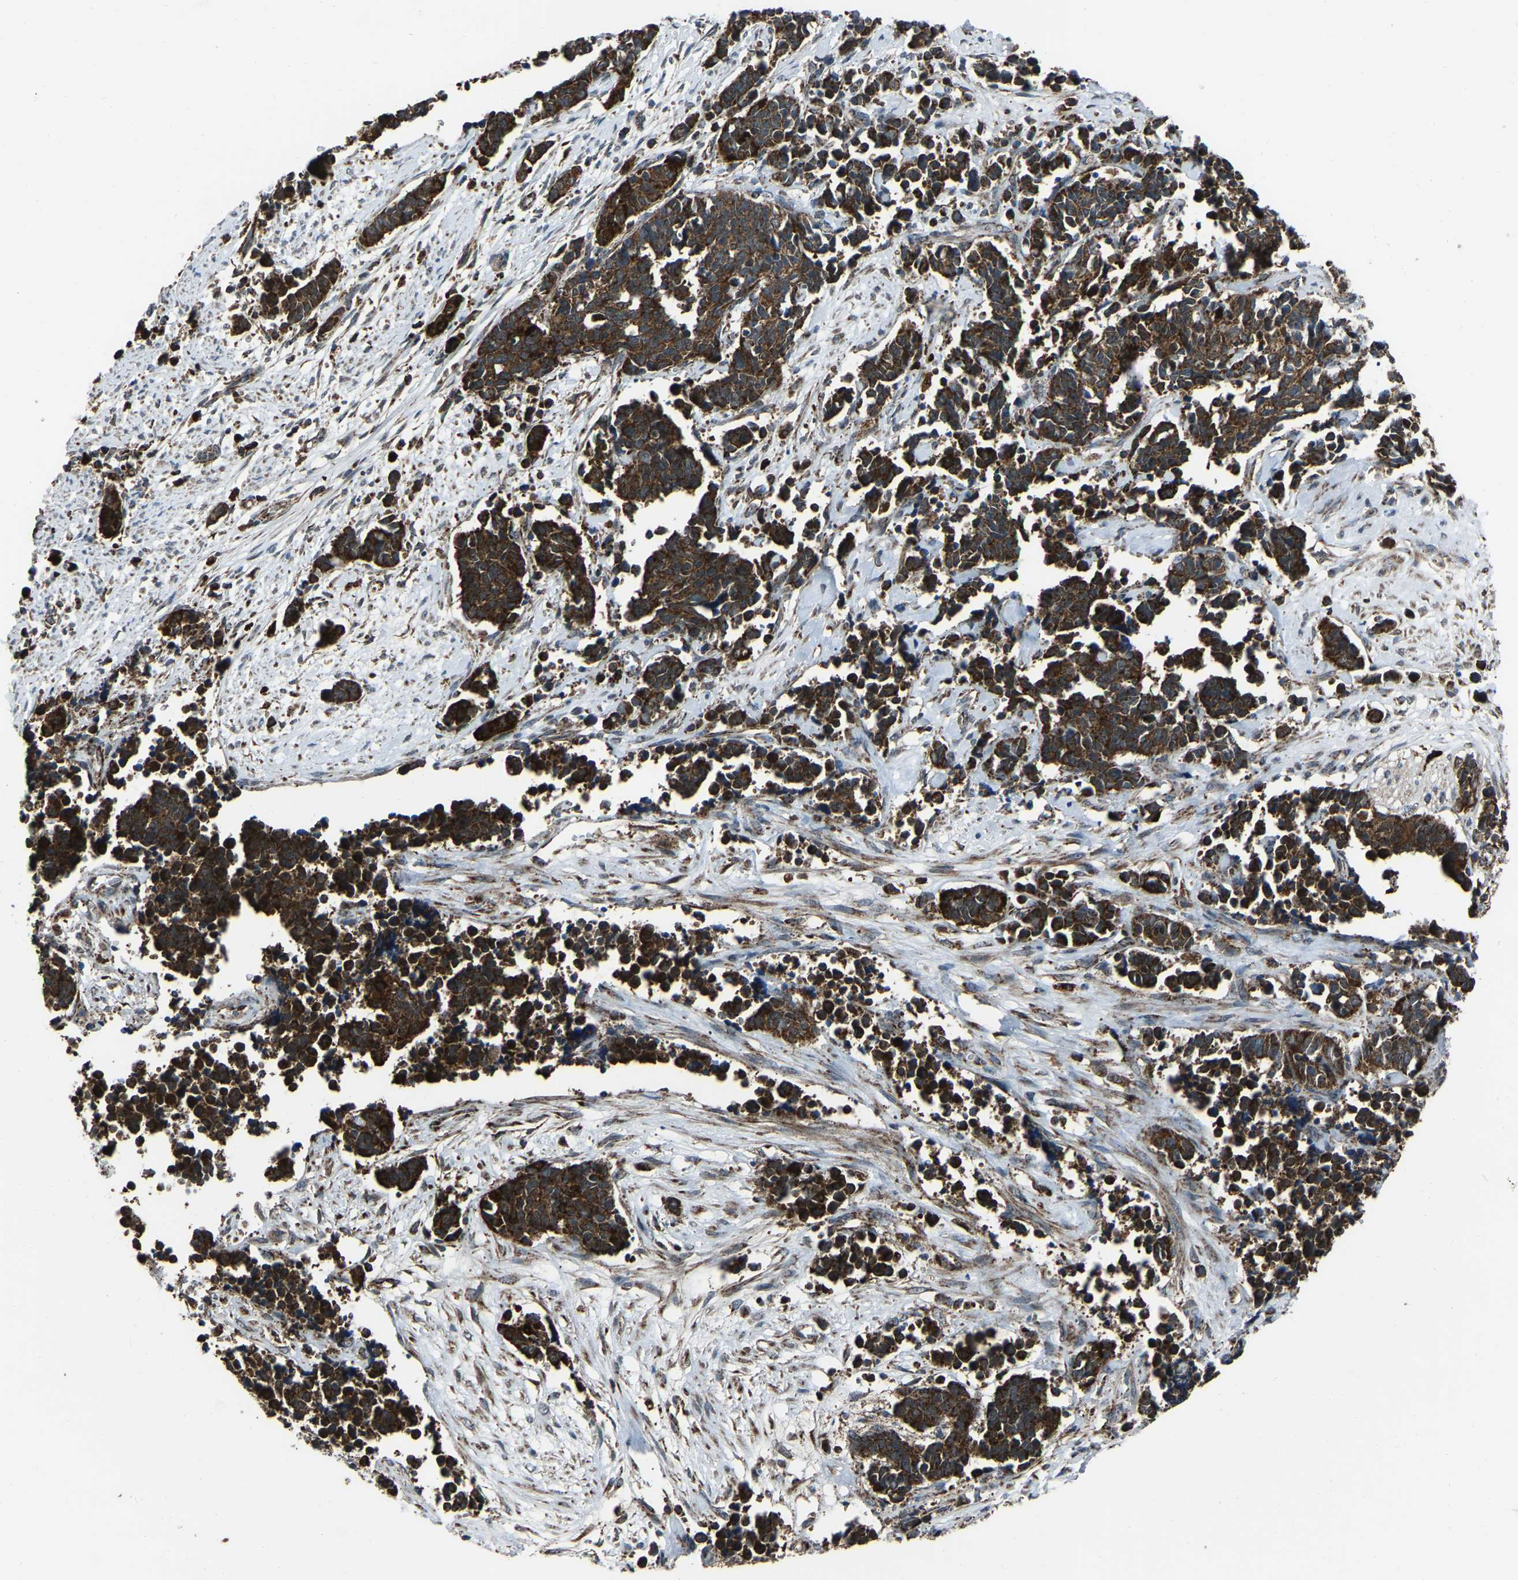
{"staining": {"intensity": "strong", "quantity": ">75%", "location": "cytoplasmic/membranous"}, "tissue": "cervical cancer", "cell_type": "Tumor cells", "image_type": "cancer", "snomed": [{"axis": "morphology", "description": "Squamous cell carcinoma, NOS"}, {"axis": "topography", "description": "Cervix"}], "caption": "Cervical cancer was stained to show a protein in brown. There is high levels of strong cytoplasmic/membranous expression in approximately >75% of tumor cells.", "gene": "AKR1A1", "patient": {"sex": "female", "age": 35}}